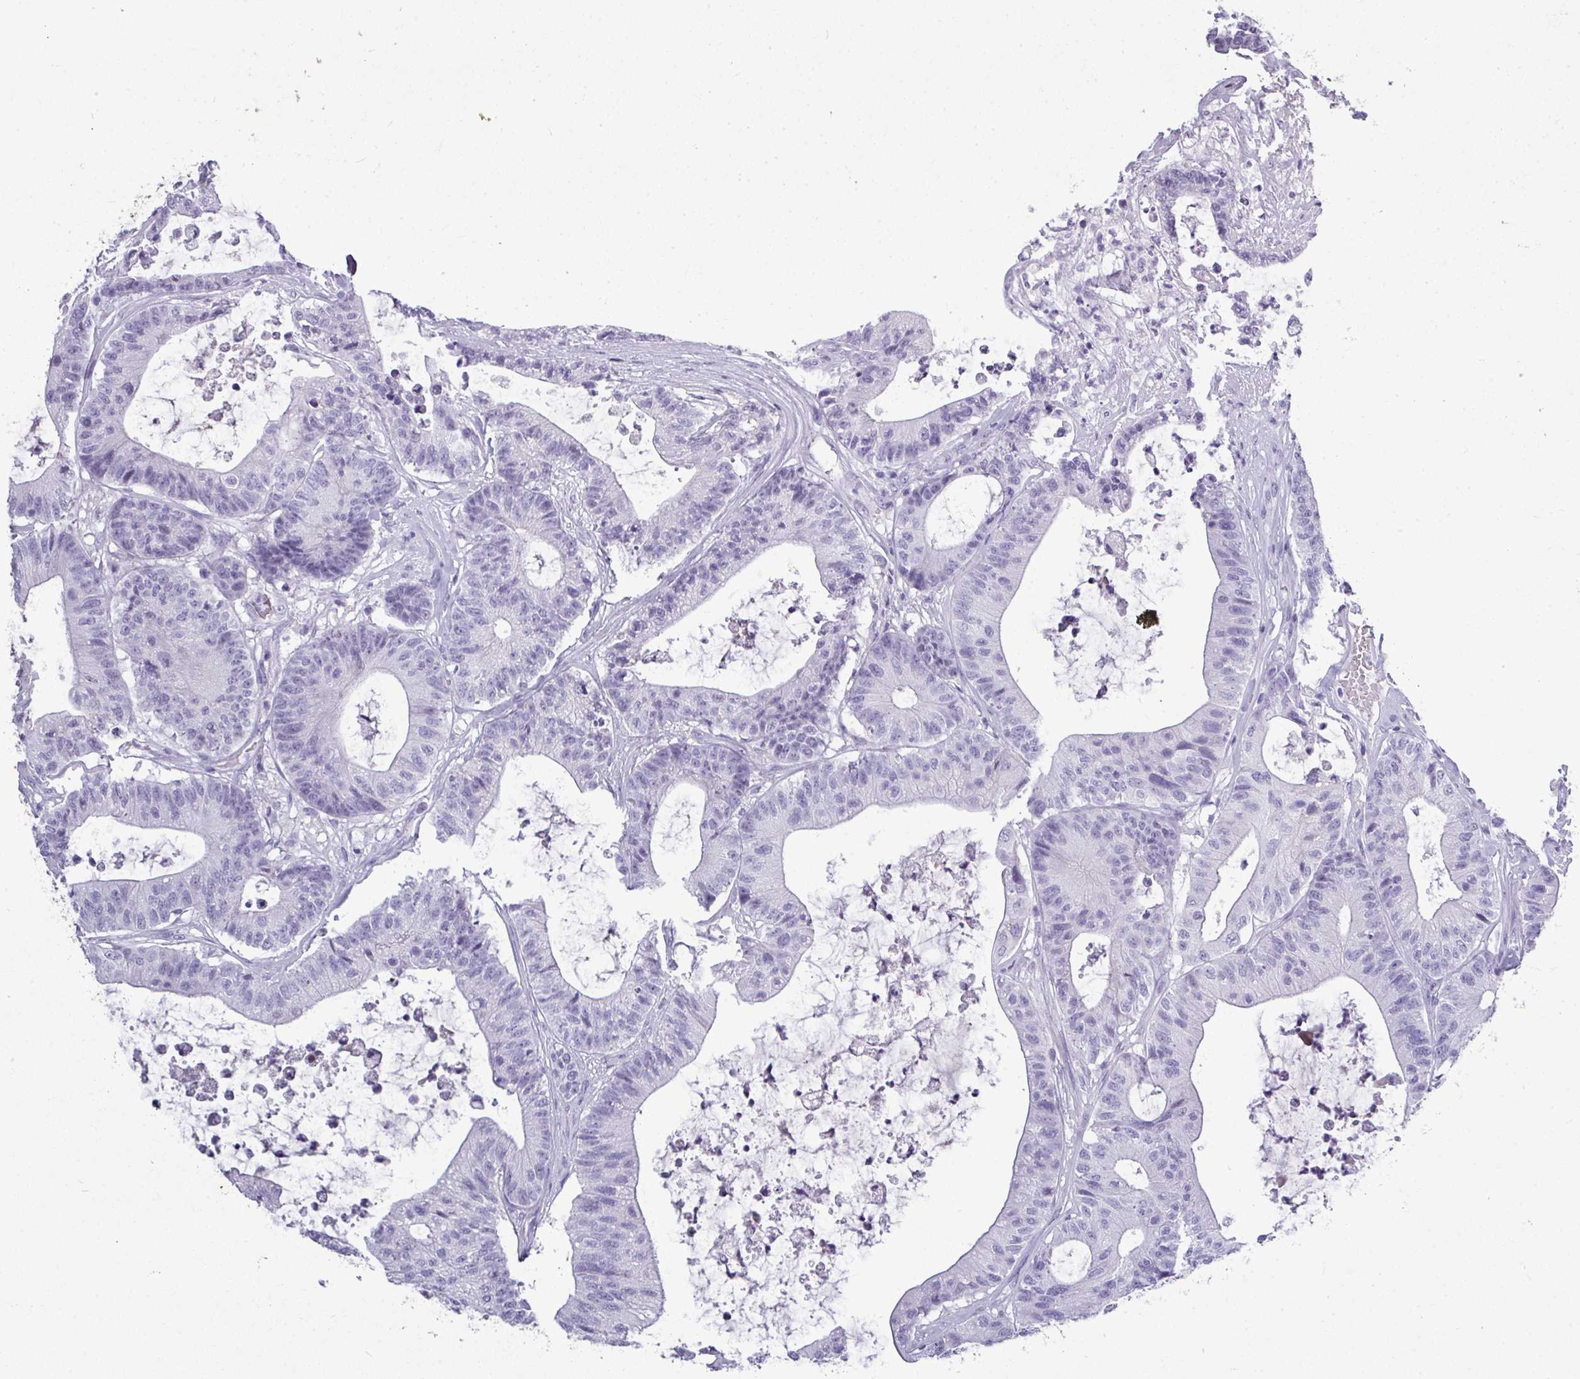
{"staining": {"intensity": "negative", "quantity": "none", "location": "none"}, "tissue": "colorectal cancer", "cell_type": "Tumor cells", "image_type": "cancer", "snomed": [{"axis": "morphology", "description": "Adenocarcinoma, NOS"}, {"axis": "topography", "description": "Colon"}], "caption": "DAB immunohistochemical staining of colorectal adenocarcinoma shows no significant expression in tumor cells.", "gene": "TMEM91", "patient": {"sex": "female", "age": 84}}